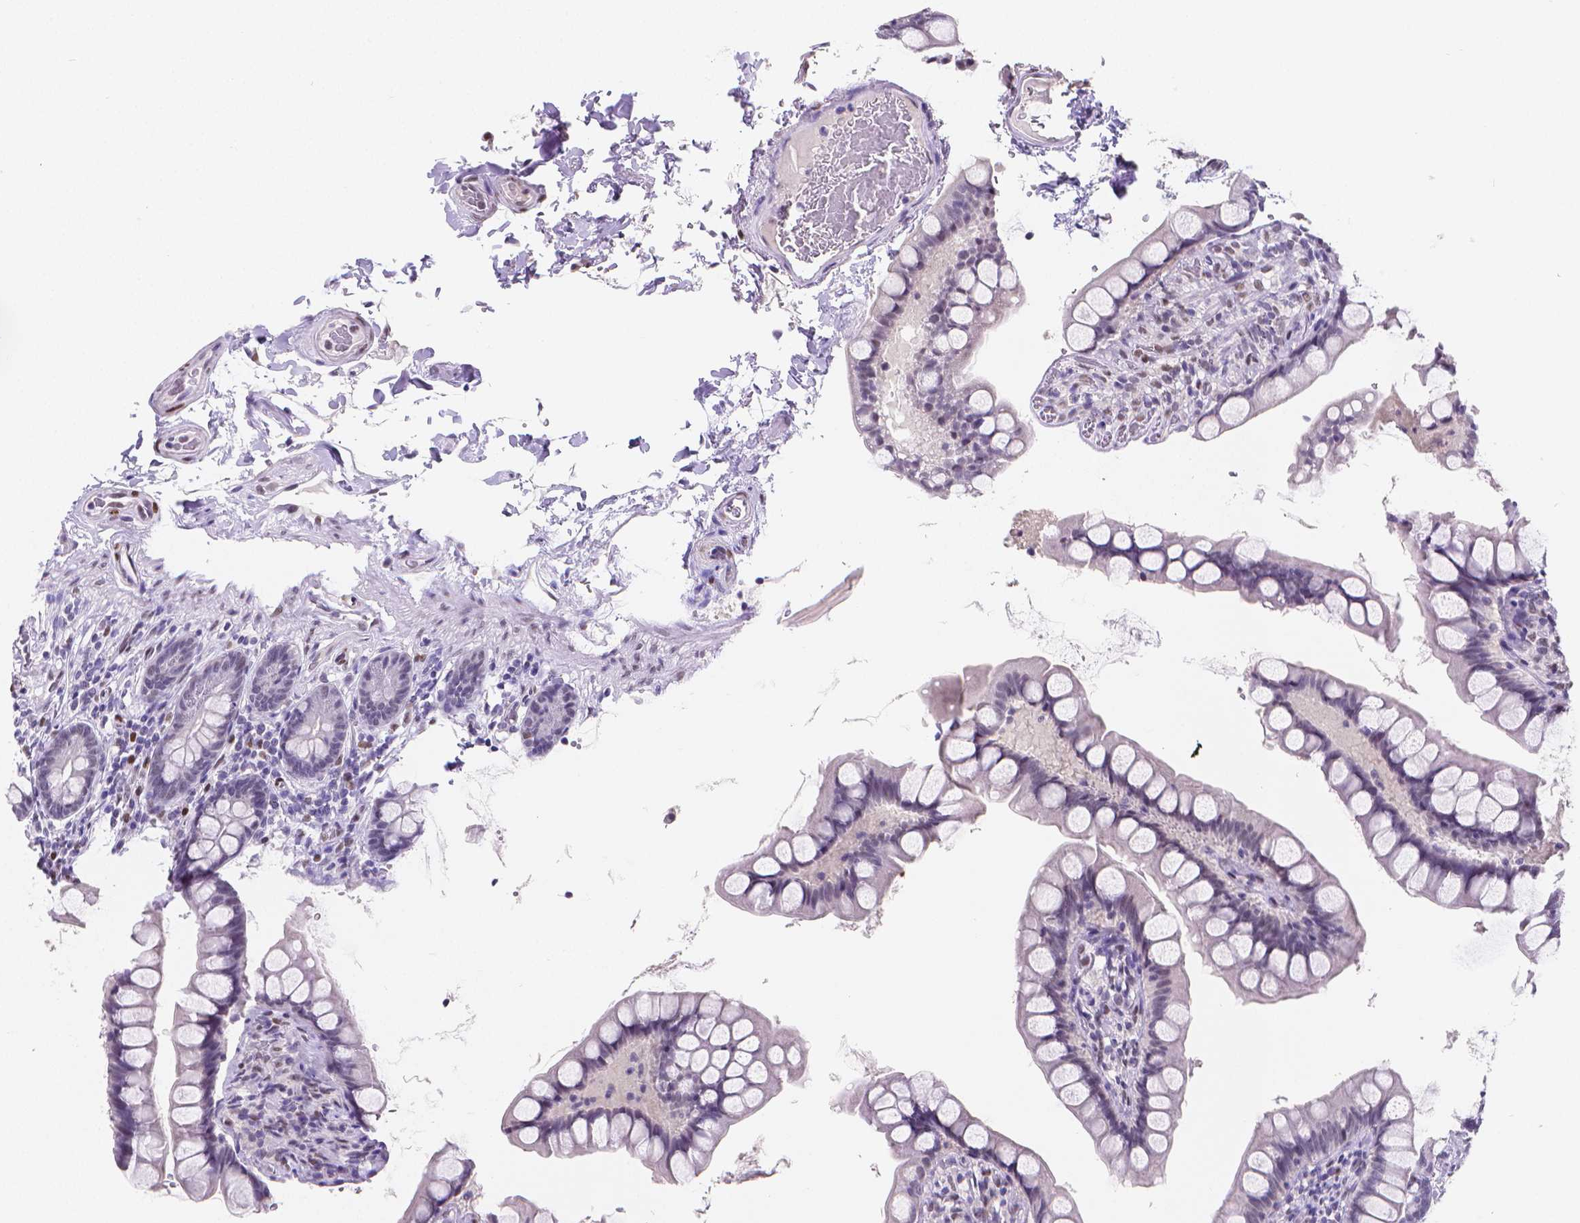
{"staining": {"intensity": "negative", "quantity": "none", "location": "none"}, "tissue": "small intestine", "cell_type": "Glandular cells", "image_type": "normal", "snomed": [{"axis": "morphology", "description": "Normal tissue, NOS"}, {"axis": "topography", "description": "Small intestine"}], "caption": "Image shows no significant protein expression in glandular cells of unremarkable small intestine.", "gene": "MEF2C", "patient": {"sex": "male", "age": 70}}